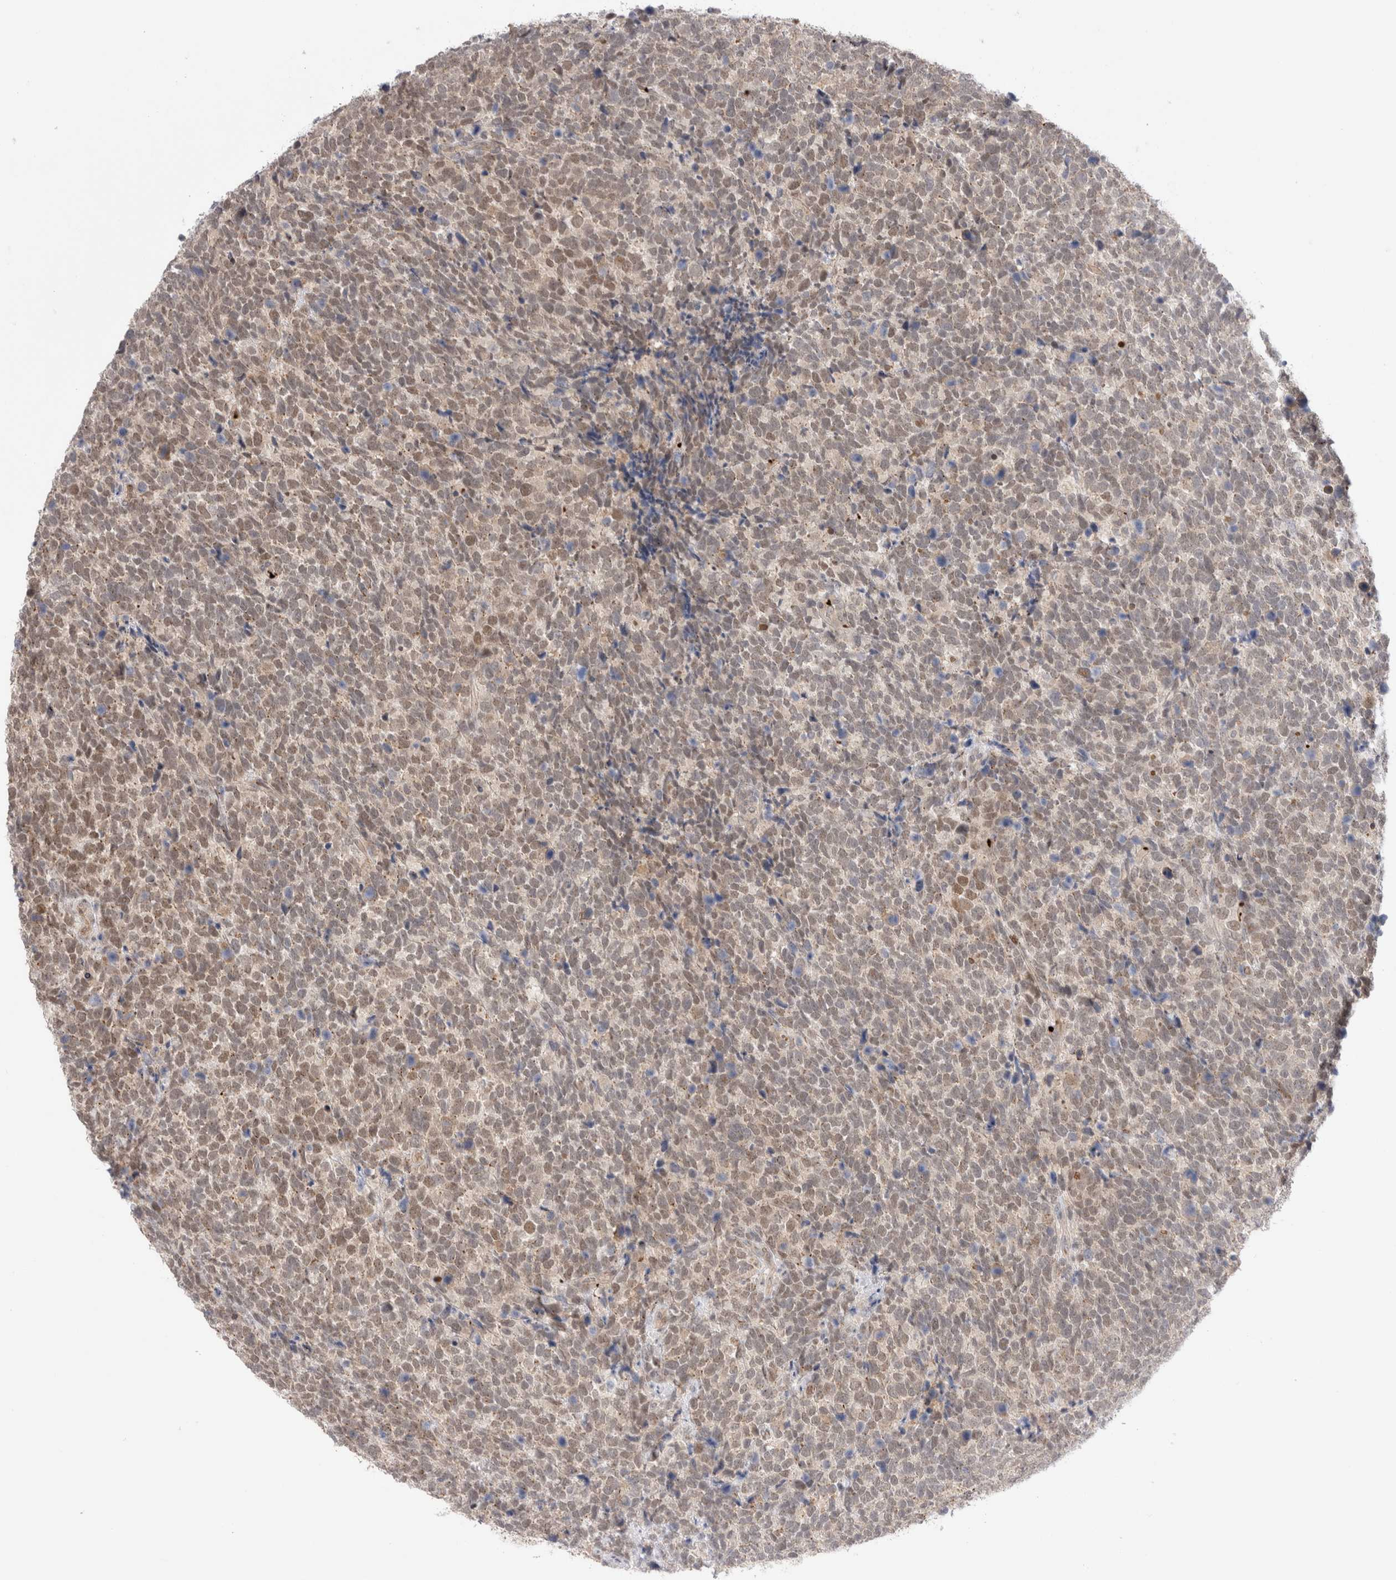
{"staining": {"intensity": "weak", "quantity": ">75%", "location": "nuclear"}, "tissue": "urothelial cancer", "cell_type": "Tumor cells", "image_type": "cancer", "snomed": [{"axis": "morphology", "description": "Urothelial carcinoma, High grade"}, {"axis": "topography", "description": "Urinary bladder"}], "caption": "Immunohistochemistry (IHC) micrograph of human high-grade urothelial carcinoma stained for a protein (brown), which shows low levels of weak nuclear staining in about >75% of tumor cells.", "gene": "VPS28", "patient": {"sex": "female", "age": 82}}